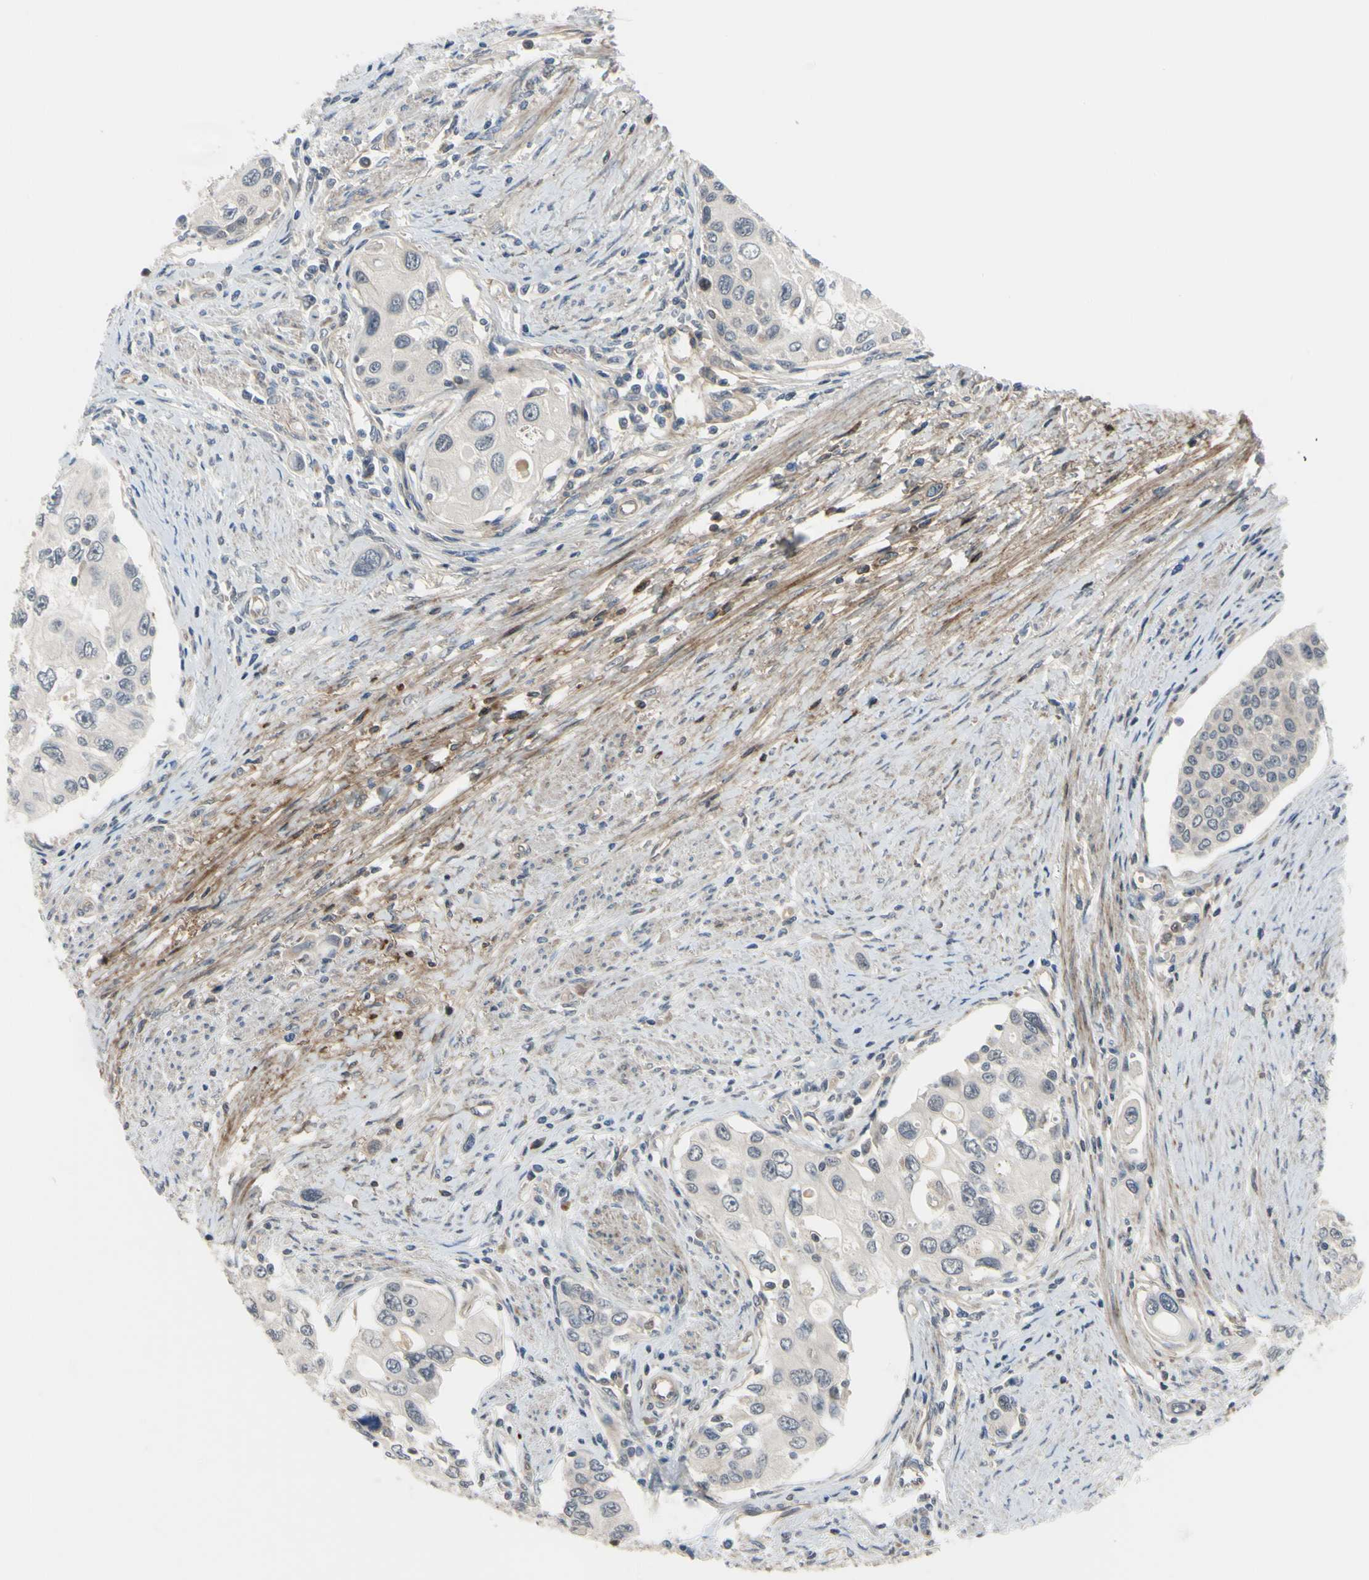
{"staining": {"intensity": "negative", "quantity": "none", "location": "none"}, "tissue": "urothelial cancer", "cell_type": "Tumor cells", "image_type": "cancer", "snomed": [{"axis": "morphology", "description": "Urothelial carcinoma, High grade"}, {"axis": "topography", "description": "Urinary bladder"}], "caption": "IHC image of human urothelial carcinoma (high-grade) stained for a protein (brown), which demonstrates no positivity in tumor cells.", "gene": "COMMD9", "patient": {"sex": "female", "age": 56}}